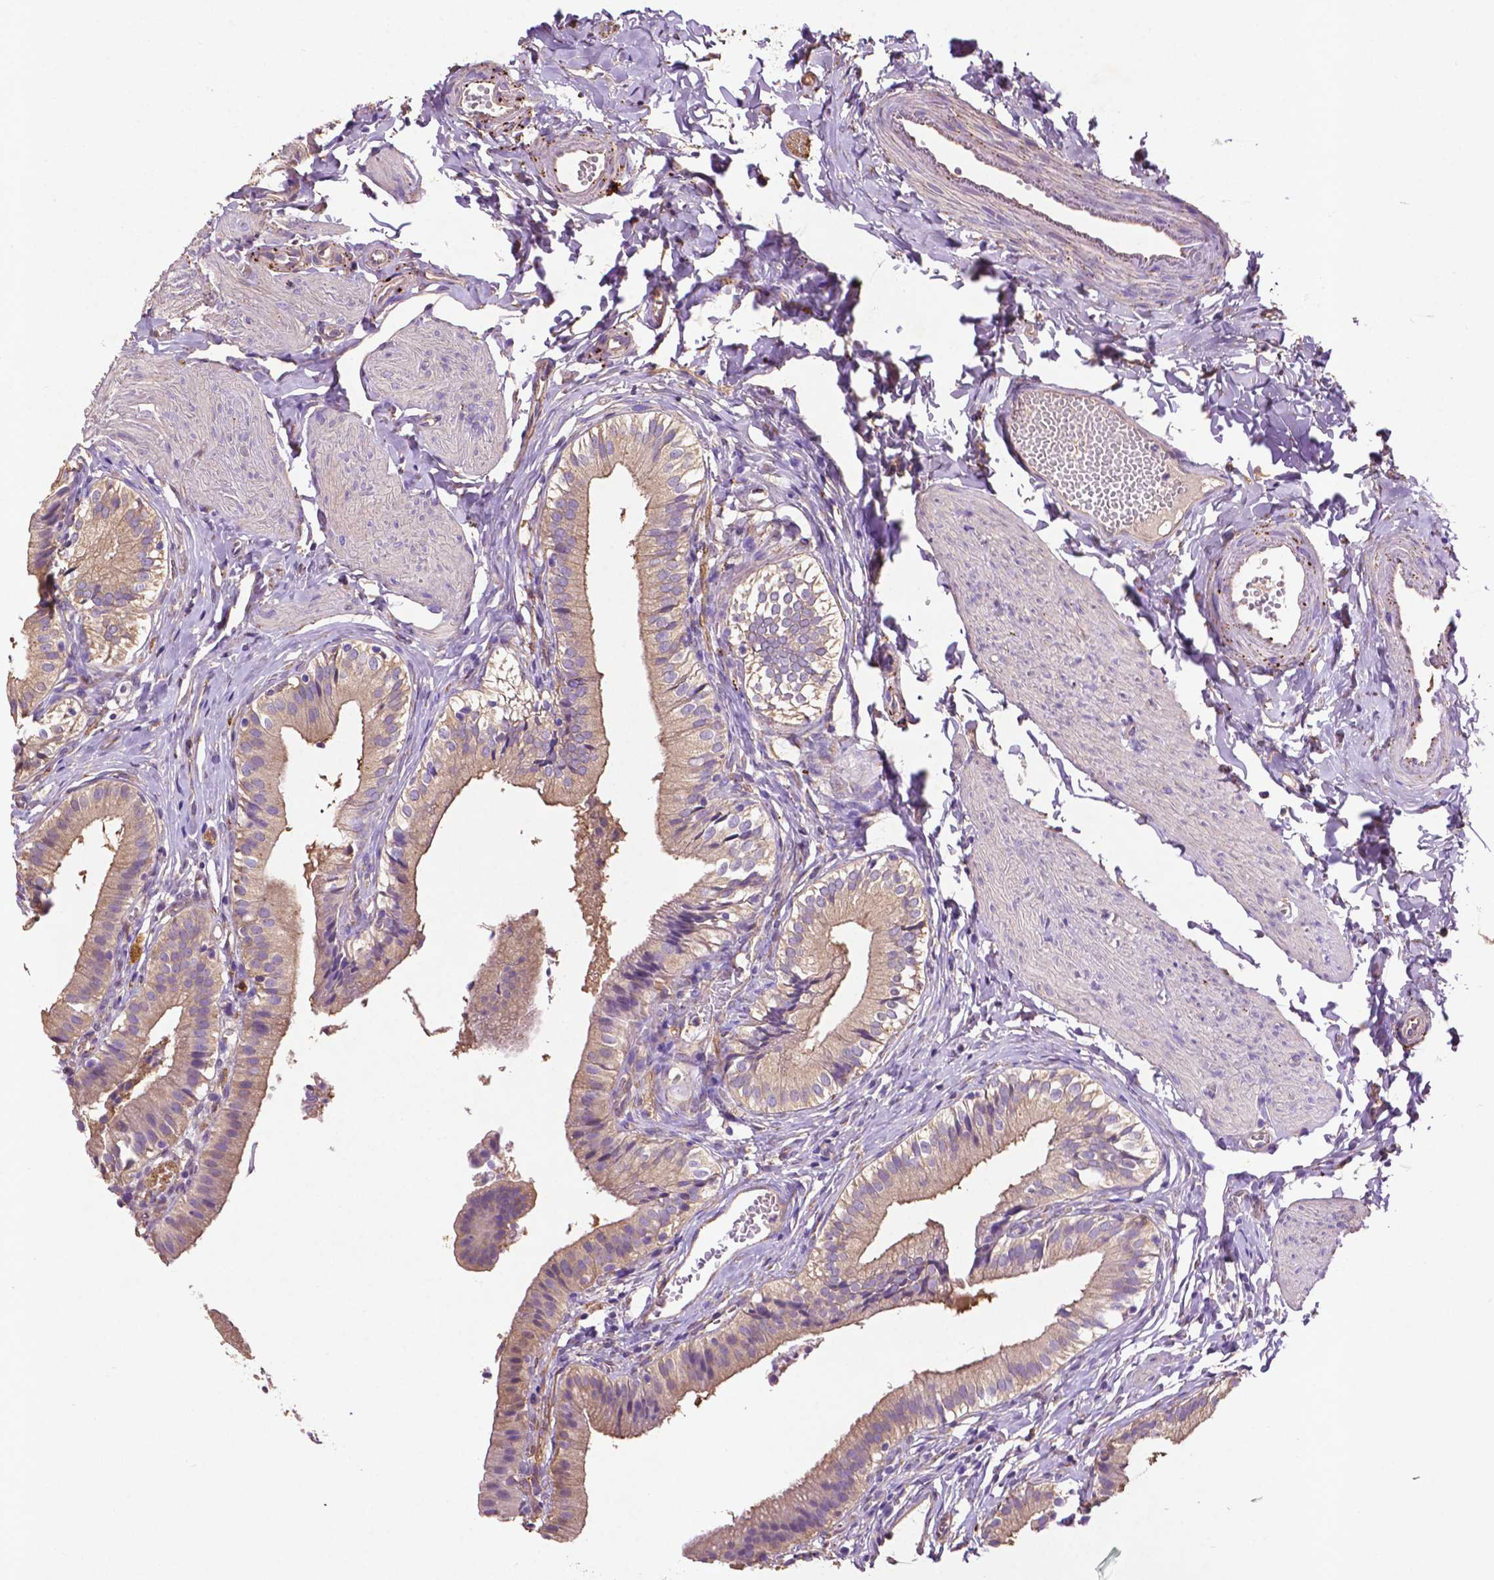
{"staining": {"intensity": "weak", "quantity": "25%-75%", "location": "cytoplasmic/membranous"}, "tissue": "gallbladder", "cell_type": "Glandular cells", "image_type": "normal", "snomed": [{"axis": "morphology", "description": "Normal tissue, NOS"}, {"axis": "topography", "description": "Gallbladder"}], "caption": "Protein staining of benign gallbladder reveals weak cytoplasmic/membranous expression in about 25%-75% of glandular cells. (IHC, brightfield microscopy, high magnification).", "gene": "GDPD5", "patient": {"sex": "female", "age": 47}}